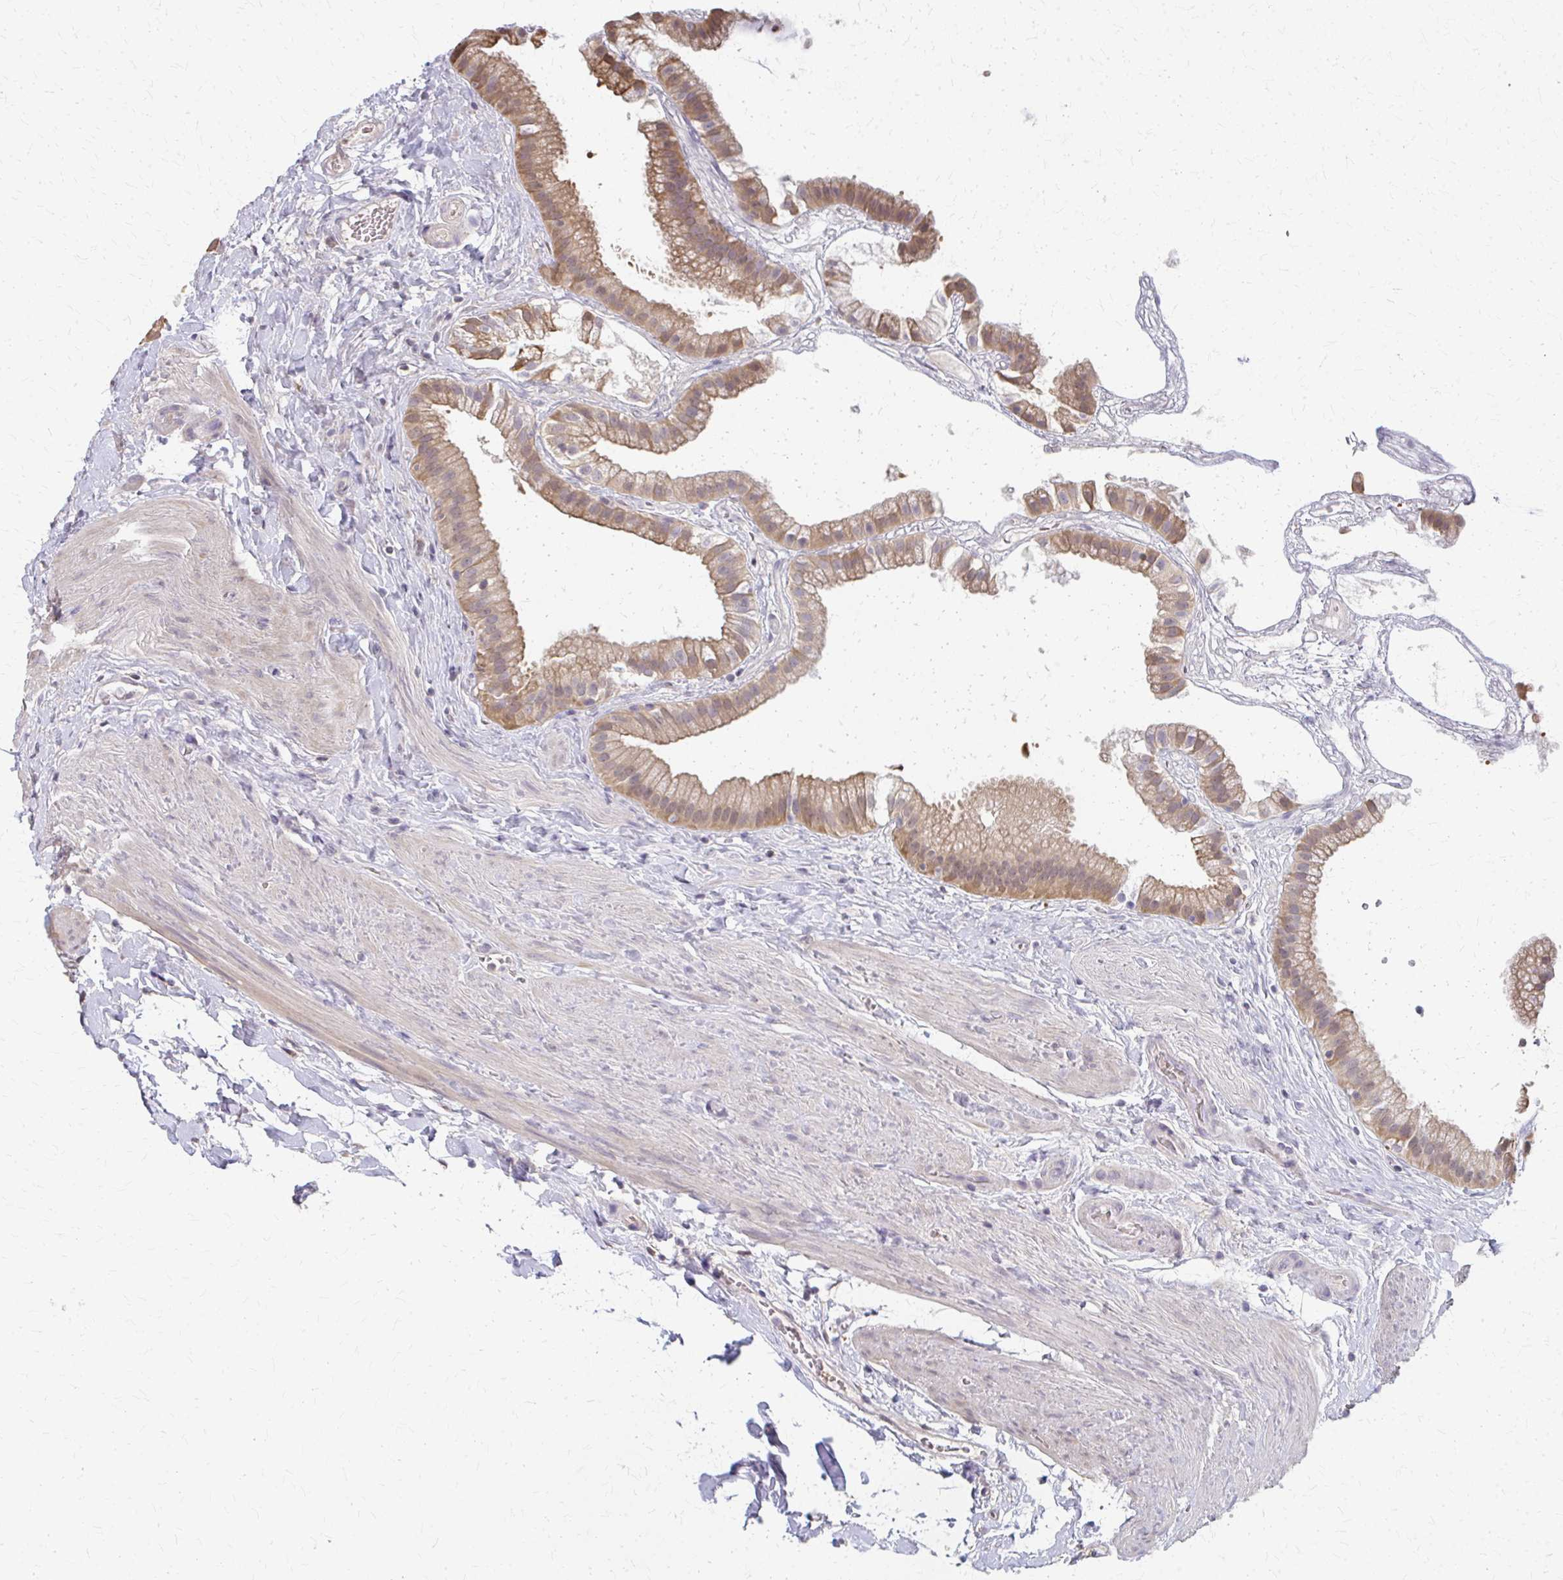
{"staining": {"intensity": "moderate", "quantity": ">75%", "location": "cytoplasmic/membranous"}, "tissue": "gallbladder", "cell_type": "Glandular cells", "image_type": "normal", "snomed": [{"axis": "morphology", "description": "Normal tissue, NOS"}, {"axis": "topography", "description": "Gallbladder"}], "caption": "Immunohistochemical staining of unremarkable gallbladder exhibits medium levels of moderate cytoplasmic/membranous staining in approximately >75% of glandular cells.", "gene": "RABGAP1L", "patient": {"sex": "female", "age": 63}}